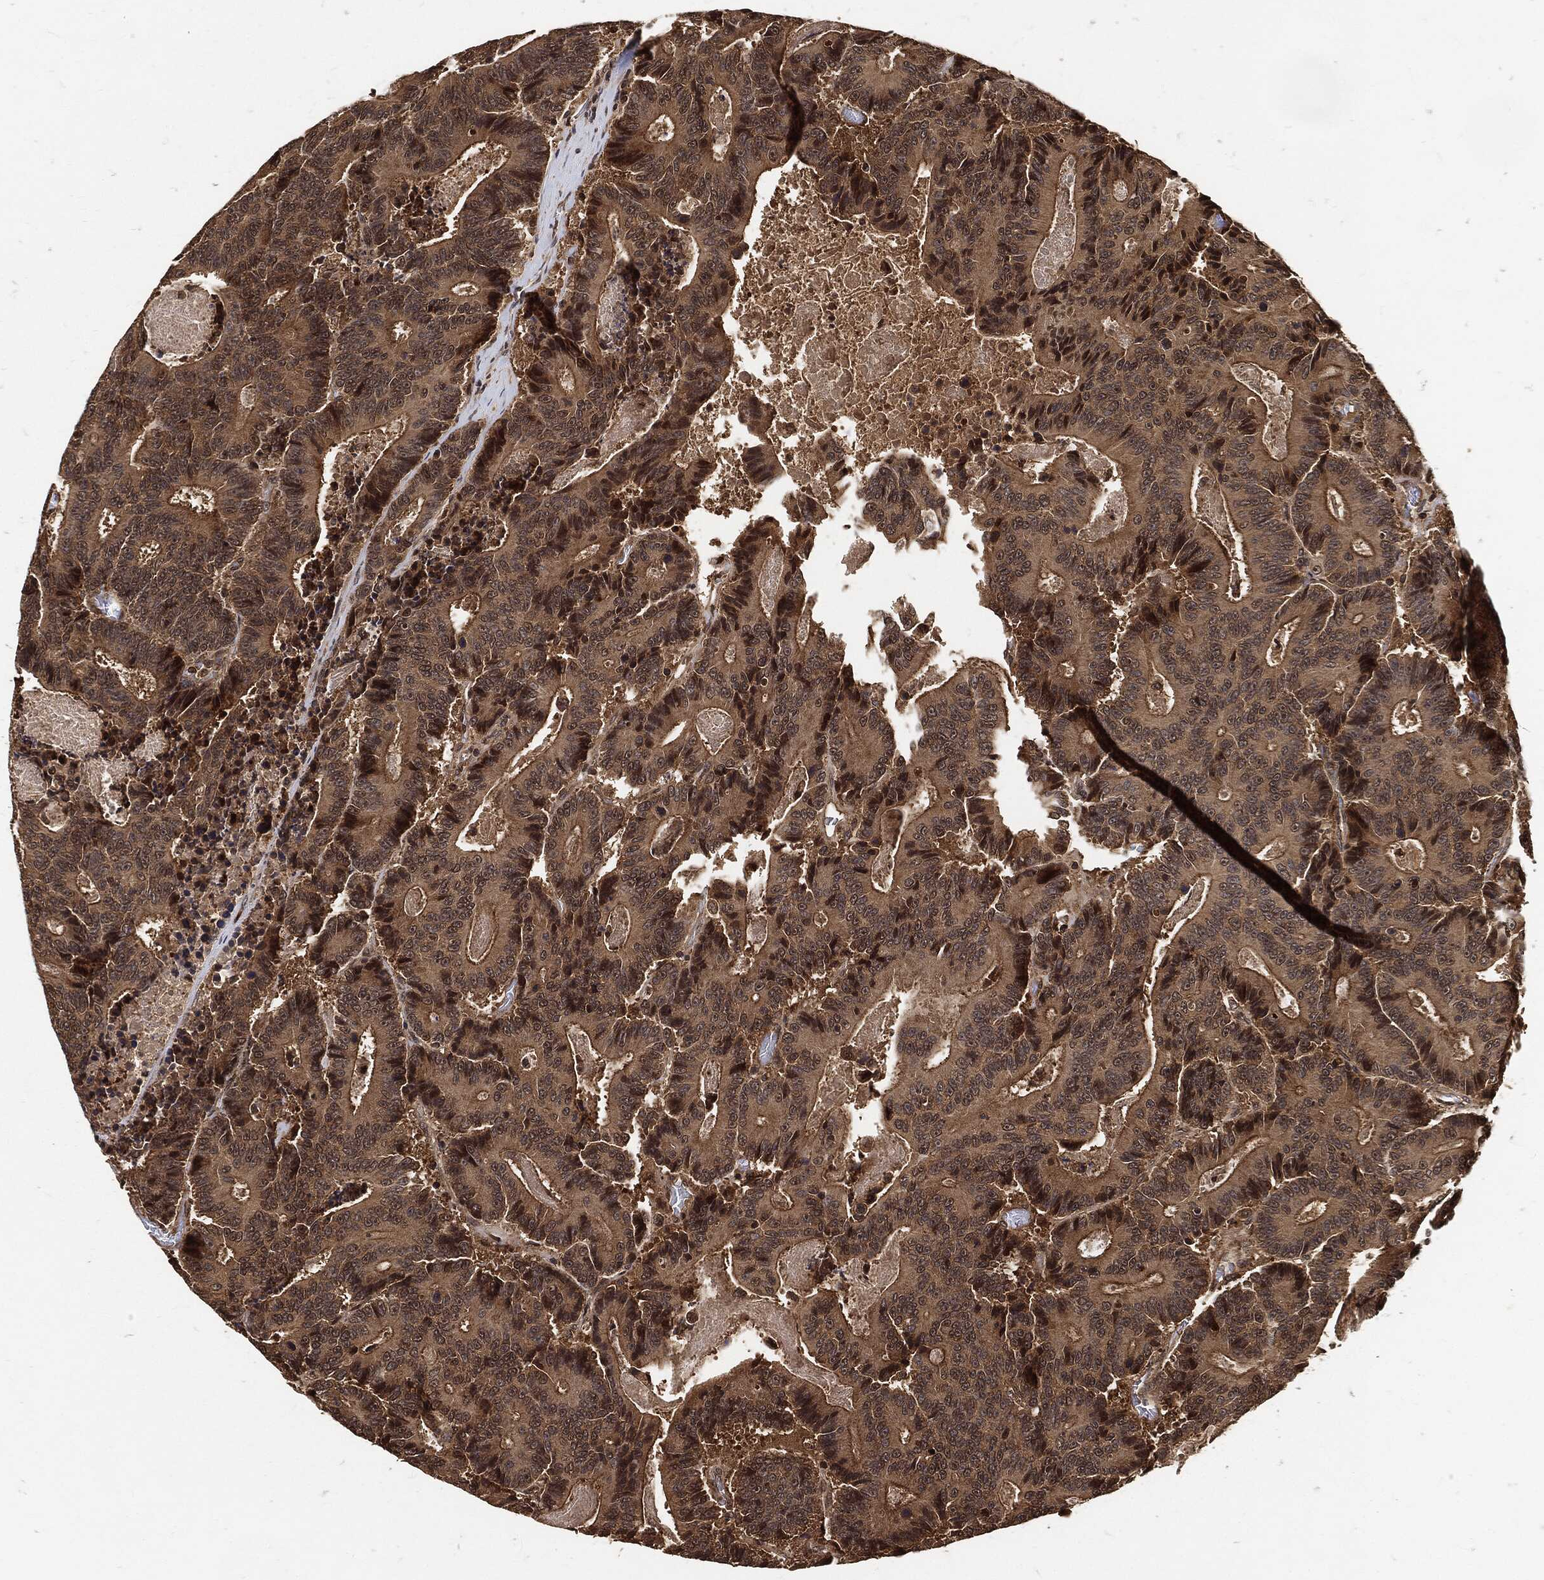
{"staining": {"intensity": "moderate", "quantity": "25%-75%", "location": "cytoplasmic/membranous,nuclear"}, "tissue": "colorectal cancer", "cell_type": "Tumor cells", "image_type": "cancer", "snomed": [{"axis": "morphology", "description": "Adenocarcinoma, NOS"}, {"axis": "topography", "description": "Colon"}], "caption": "IHC of colorectal cancer (adenocarcinoma) reveals medium levels of moderate cytoplasmic/membranous and nuclear positivity in about 25%-75% of tumor cells.", "gene": "ZNF226", "patient": {"sex": "male", "age": 83}}